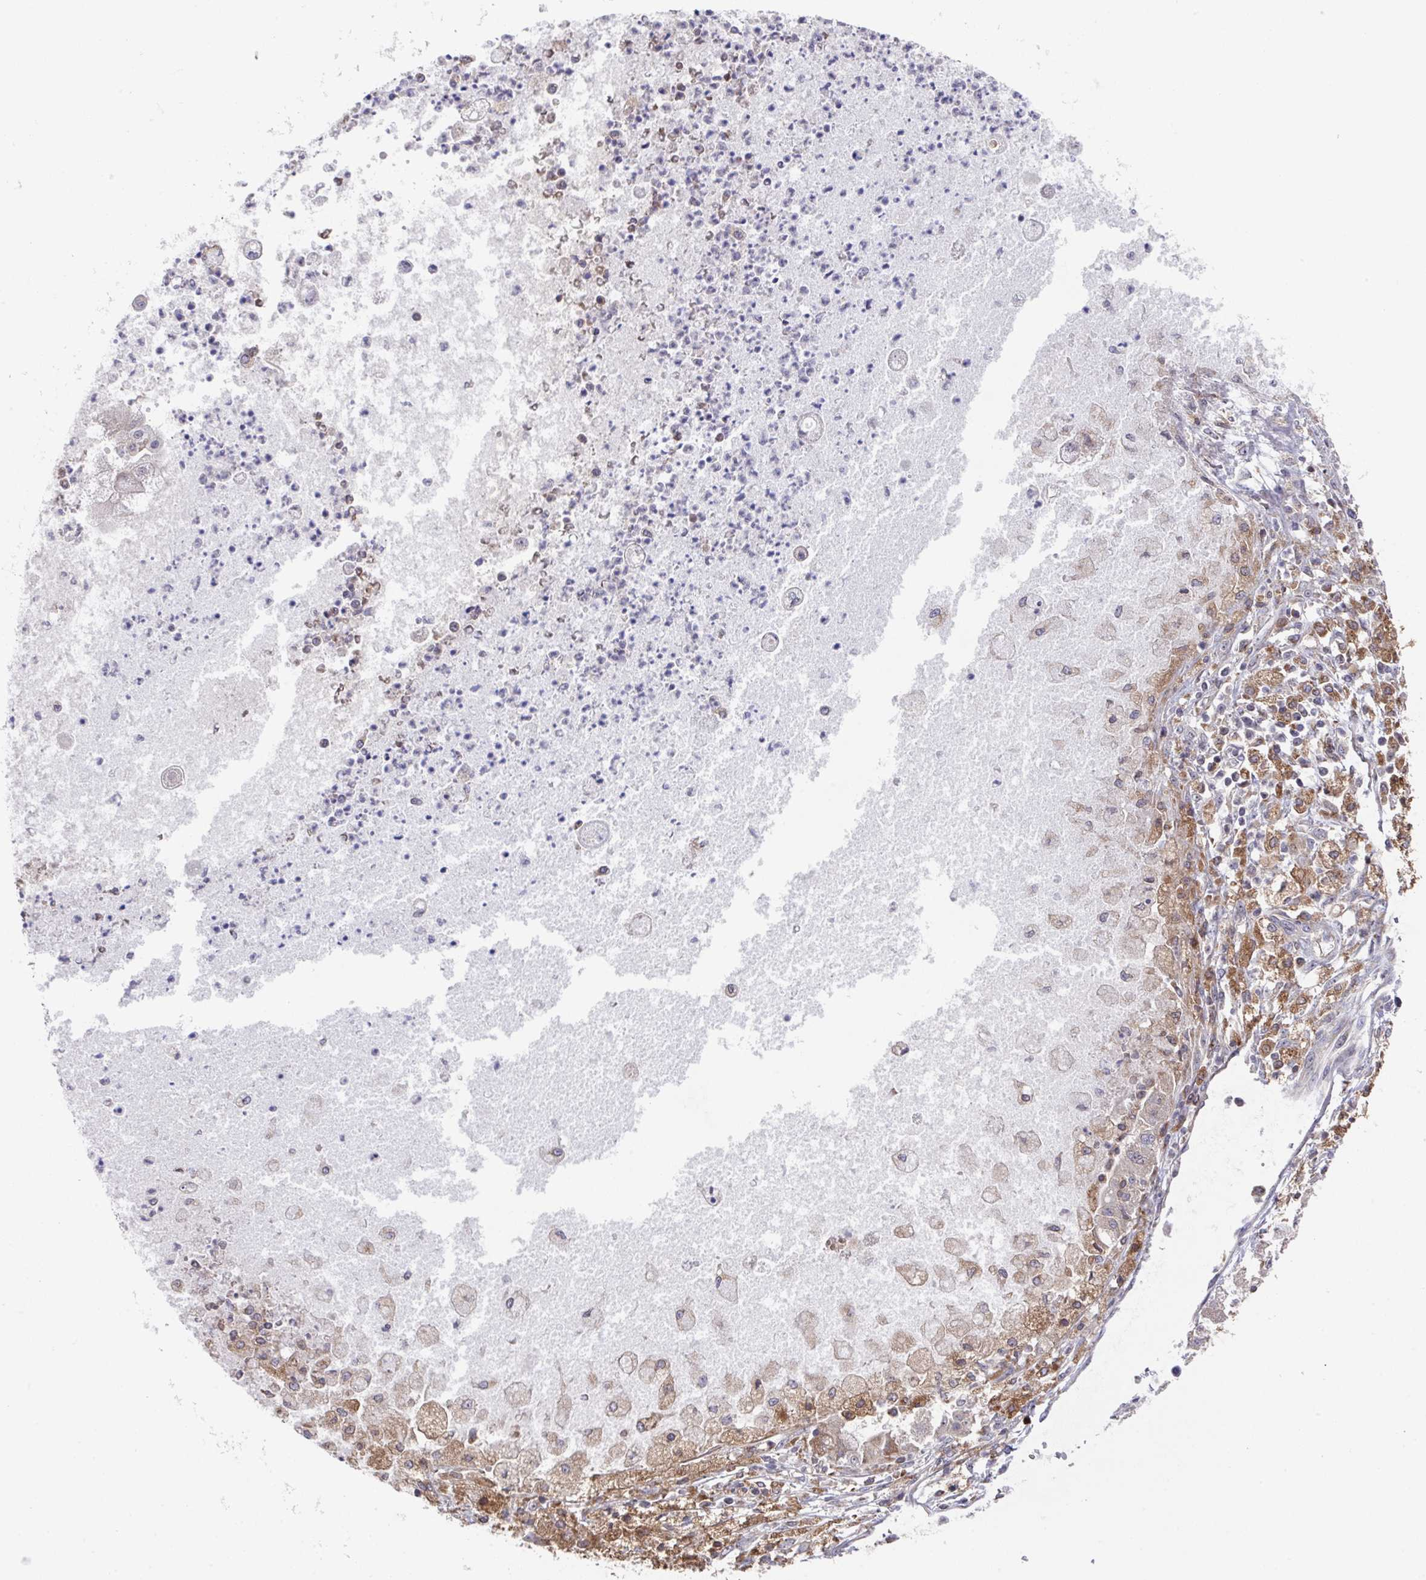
{"staining": {"intensity": "weak", "quantity": "25%-75%", "location": "cytoplasmic/membranous"}, "tissue": "ovarian cancer", "cell_type": "Tumor cells", "image_type": "cancer", "snomed": [{"axis": "morphology", "description": "Cystadenocarcinoma, mucinous, NOS"}, {"axis": "topography", "description": "Ovary"}], "caption": "This is an image of immunohistochemistry (IHC) staining of ovarian cancer (mucinous cystadenocarcinoma), which shows weak staining in the cytoplasmic/membranous of tumor cells.", "gene": "TRIM14", "patient": {"sex": "female", "age": 70}}